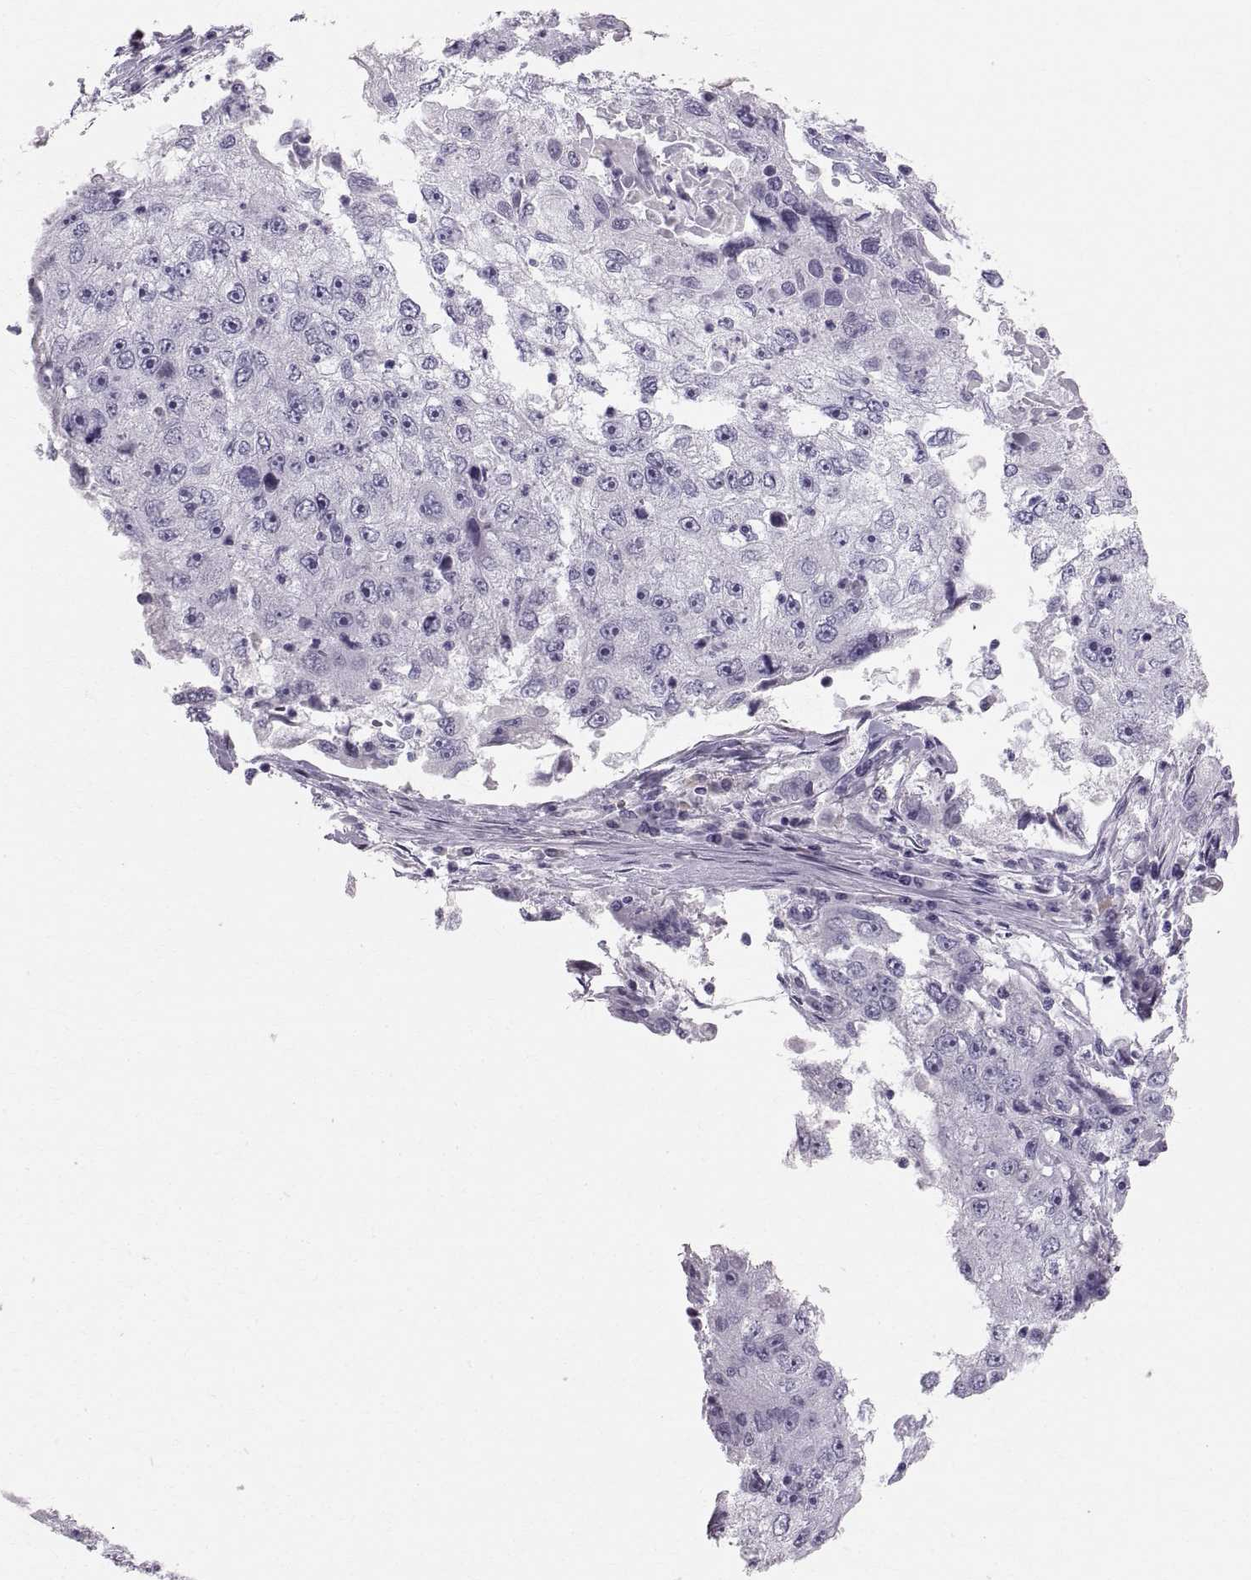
{"staining": {"intensity": "negative", "quantity": "none", "location": "none"}, "tissue": "cervical cancer", "cell_type": "Tumor cells", "image_type": "cancer", "snomed": [{"axis": "morphology", "description": "Squamous cell carcinoma, NOS"}, {"axis": "topography", "description": "Cervix"}], "caption": "Squamous cell carcinoma (cervical) was stained to show a protein in brown. There is no significant positivity in tumor cells.", "gene": "SLC22A6", "patient": {"sex": "female", "age": 36}}